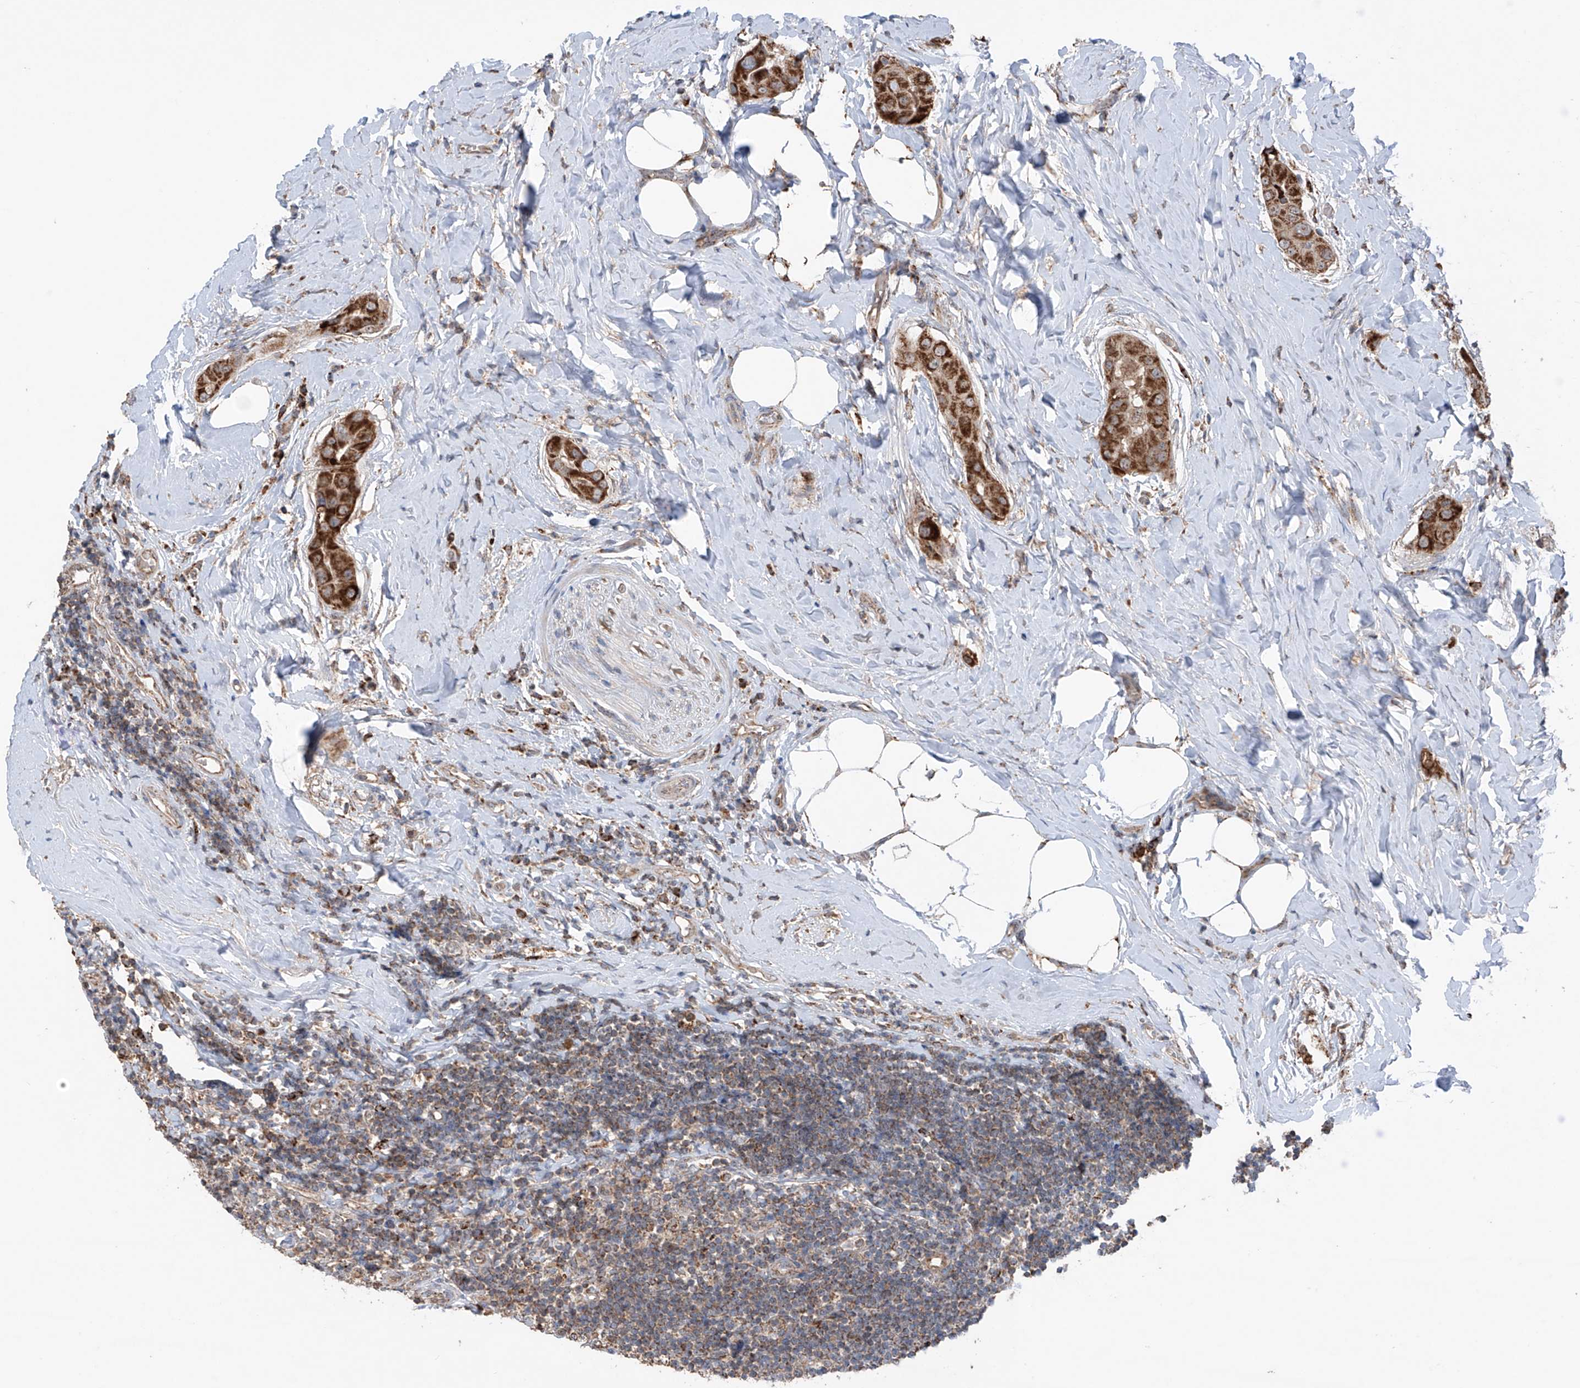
{"staining": {"intensity": "strong", "quantity": ">75%", "location": "cytoplasmic/membranous"}, "tissue": "thyroid cancer", "cell_type": "Tumor cells", "image_type": "cancer", "snomed": [{"axis": "morphology", "description": "Papillary adenocarcinoma, NOS"}, {"axis": "topography", "description": "Thyroid gland"}], "caption": "Thyroid cancer (papillary adenocarcinoma) tissue displays strong cytoplasmic/membranous expression in approximately >75% of tumor cells Ihc stains the protein of interest in brown and the nuclei are stained blue.", "gene": "SAMD3", "patient": {"sex": "male", "age": 33}}